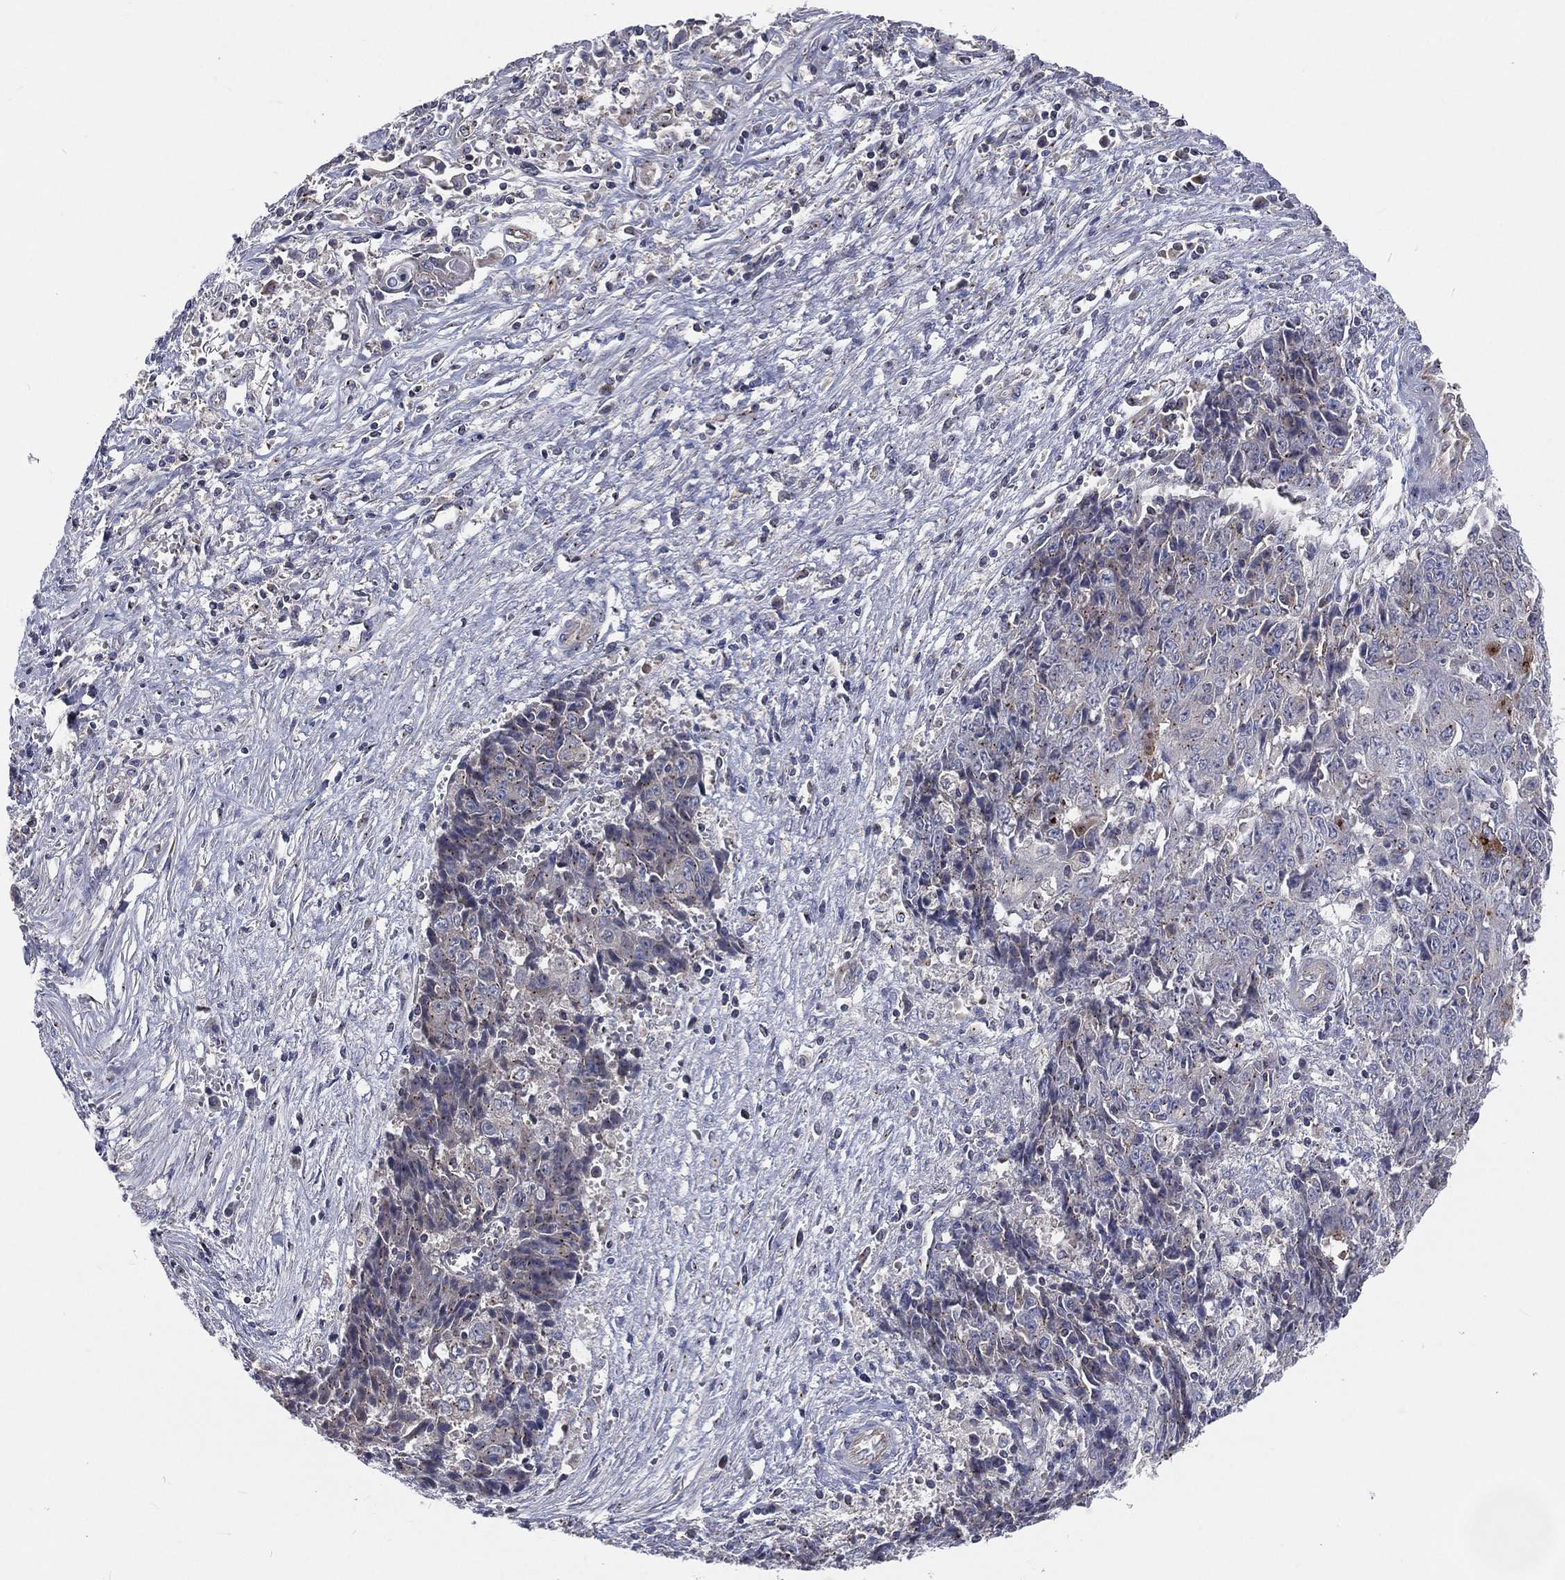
{"staining": {"intensity": "strong", "quantity": "<25%", "location": "cytoplasmic/membranous"}, "tissue": "ovarian cancer", "cell_type": "Tumor cells", "image_type": "cancer", "snomed": [{"axis": "morphology", "description": "Carcinoma, endometroid"}, {"axis": "topography", "description": "Ovary"}], "caption": "High-power microscopy captured an immunohistochemistry (IHC) photomicrograph of endometroid carcinoma (ovarian), revealing strong cytoplasmic/membranous positivity in approximately <25% of tumor cells.", "gene": "CROCC", "patient": {"sex": "female", "age": 42}}